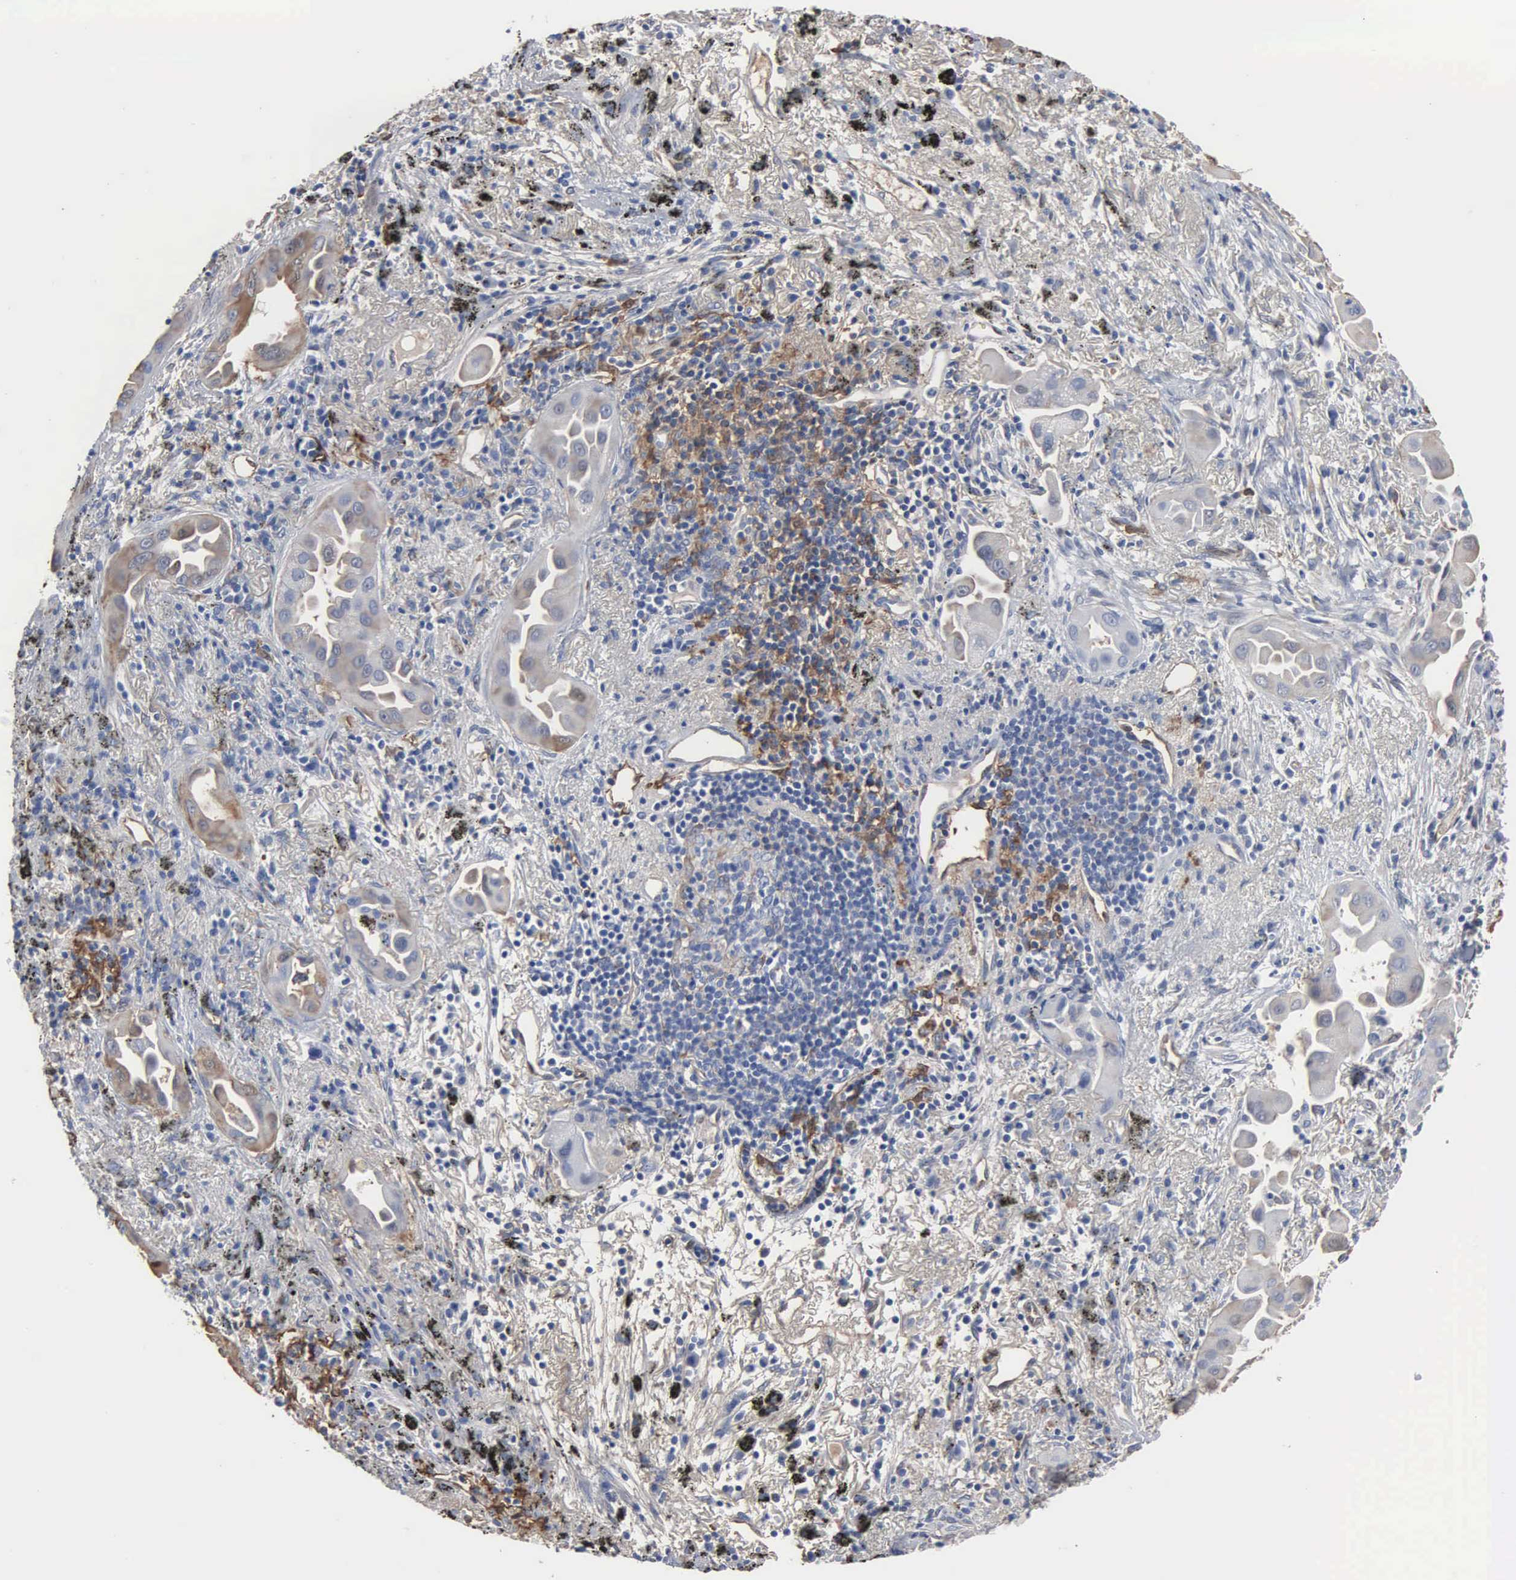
{"staining": {"intensity": "negative", "quantity": "none", "location": "none"}, "tissue": "lung cancer", "cell_type": "Tumor cells", "image_type": "cancer", "snomed": [{"axis": "morphology", "description": "Adenocarcinoma, NOS"}, {"axis": "topography", "description": "Lung"}], "caption": "High magnification brightfield microscopy of lung cancer stained with DAB (brown) and counterstained with hematoxylin (blue): tumor cells show no significant expression.", "gene": "FSCN1", "patient": {"sex": "male", "age": 68}}